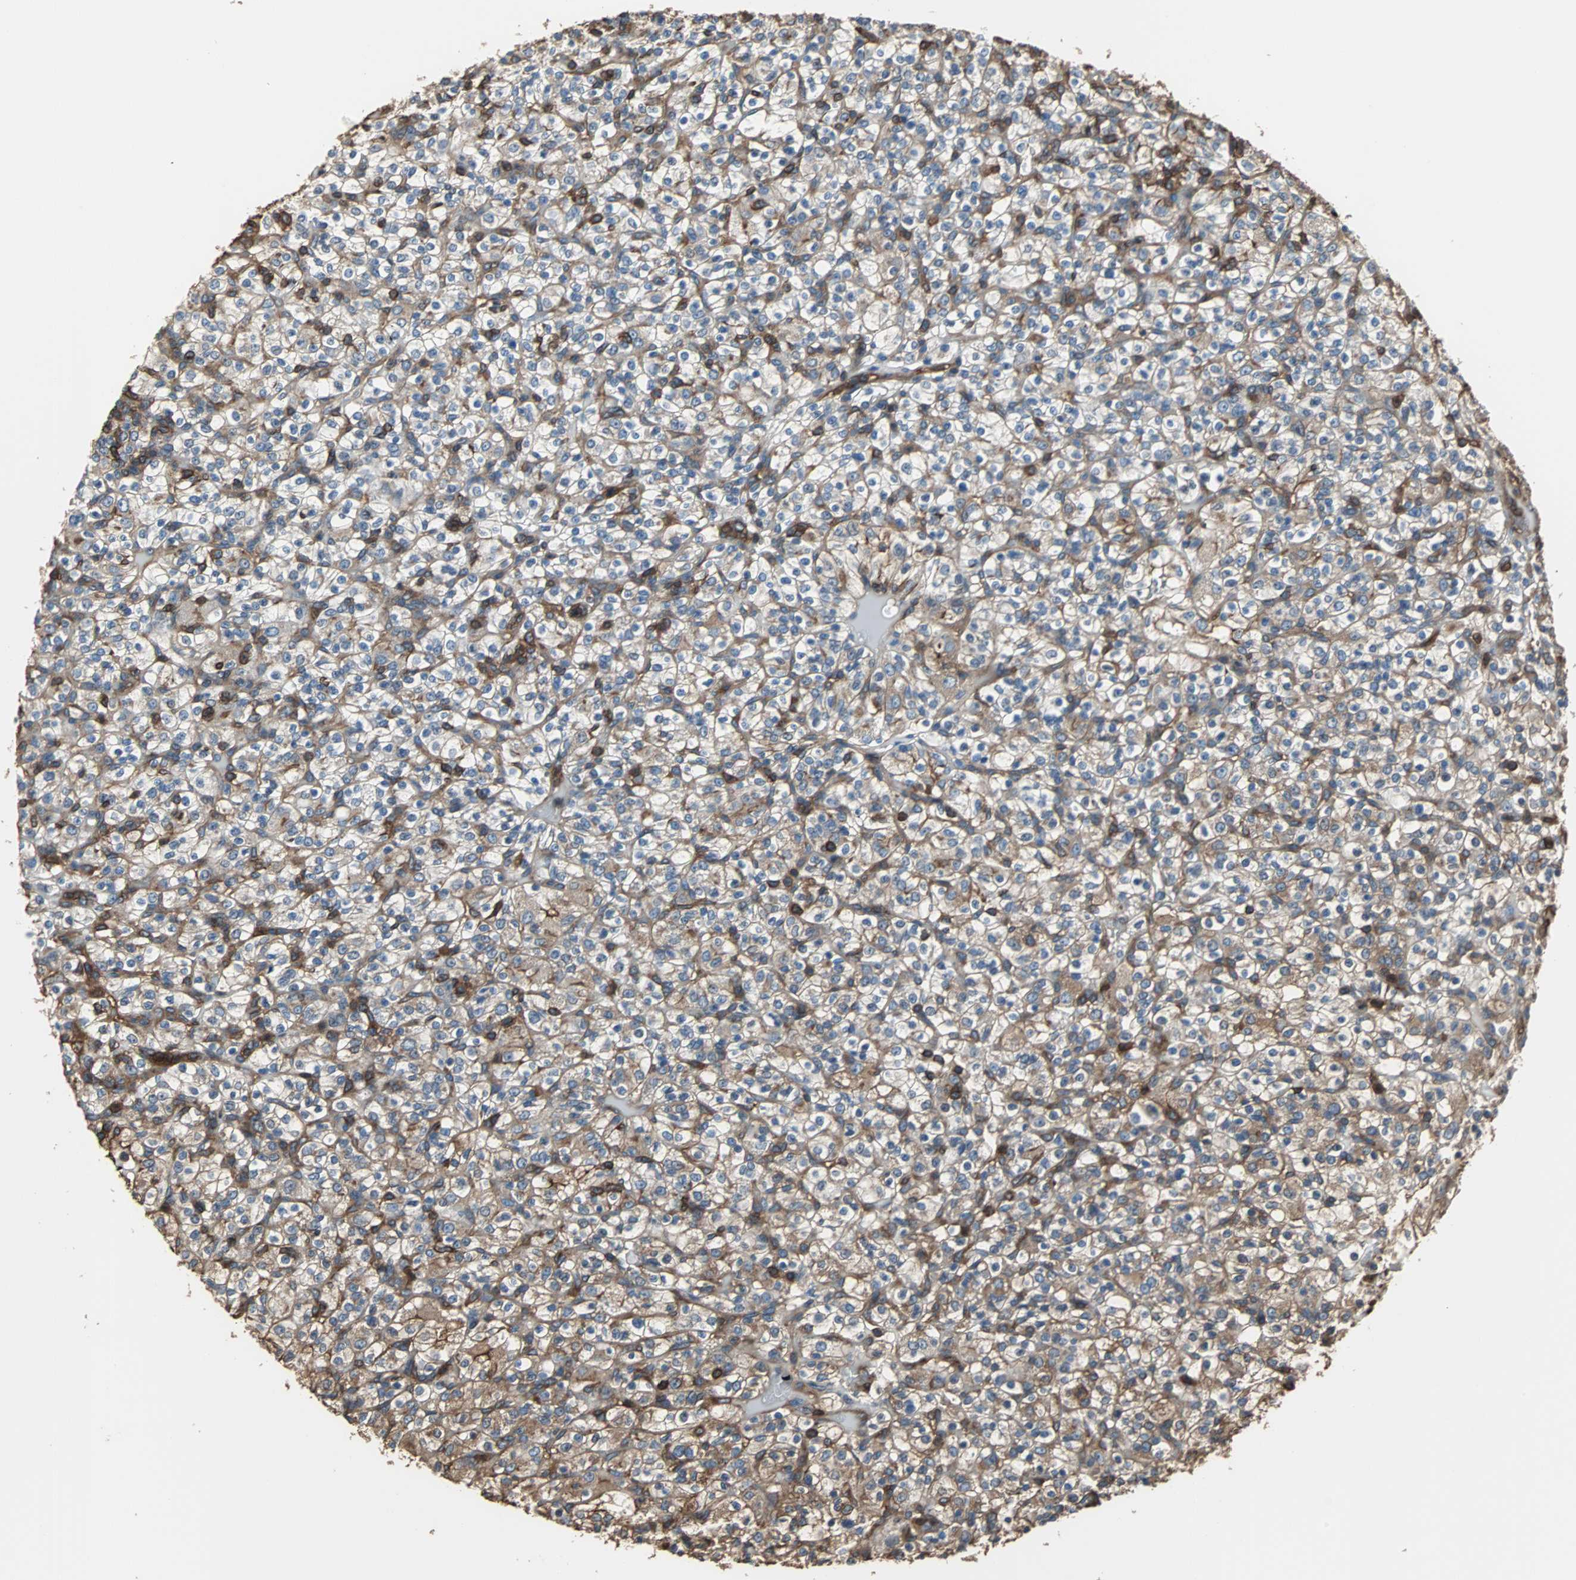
{"staining": {"intensity": "strong", "quantity": ">75%", "location": "cytoplasmic/membranous"}, "tissue": "renal cancer", "cell_type": "Tumor cells", "image_type": "cancer", "snomed": [{"axis": "morphology", "description": "Normal tissue, NOS"}, {"axis": "morphology", "description": "Adenocarcinoma, NOS"}, {"axis": "topography", "description": "Kidney"}], "caption": "Adenocarcinoma (renal) stained with immunohistochemistry (IHC) demonstrates strong cytoplasmic/membranous expression in about >75% of tumor cells.", "gene": "ACTN1", "patient": {"sex": "female", "age": 72}}